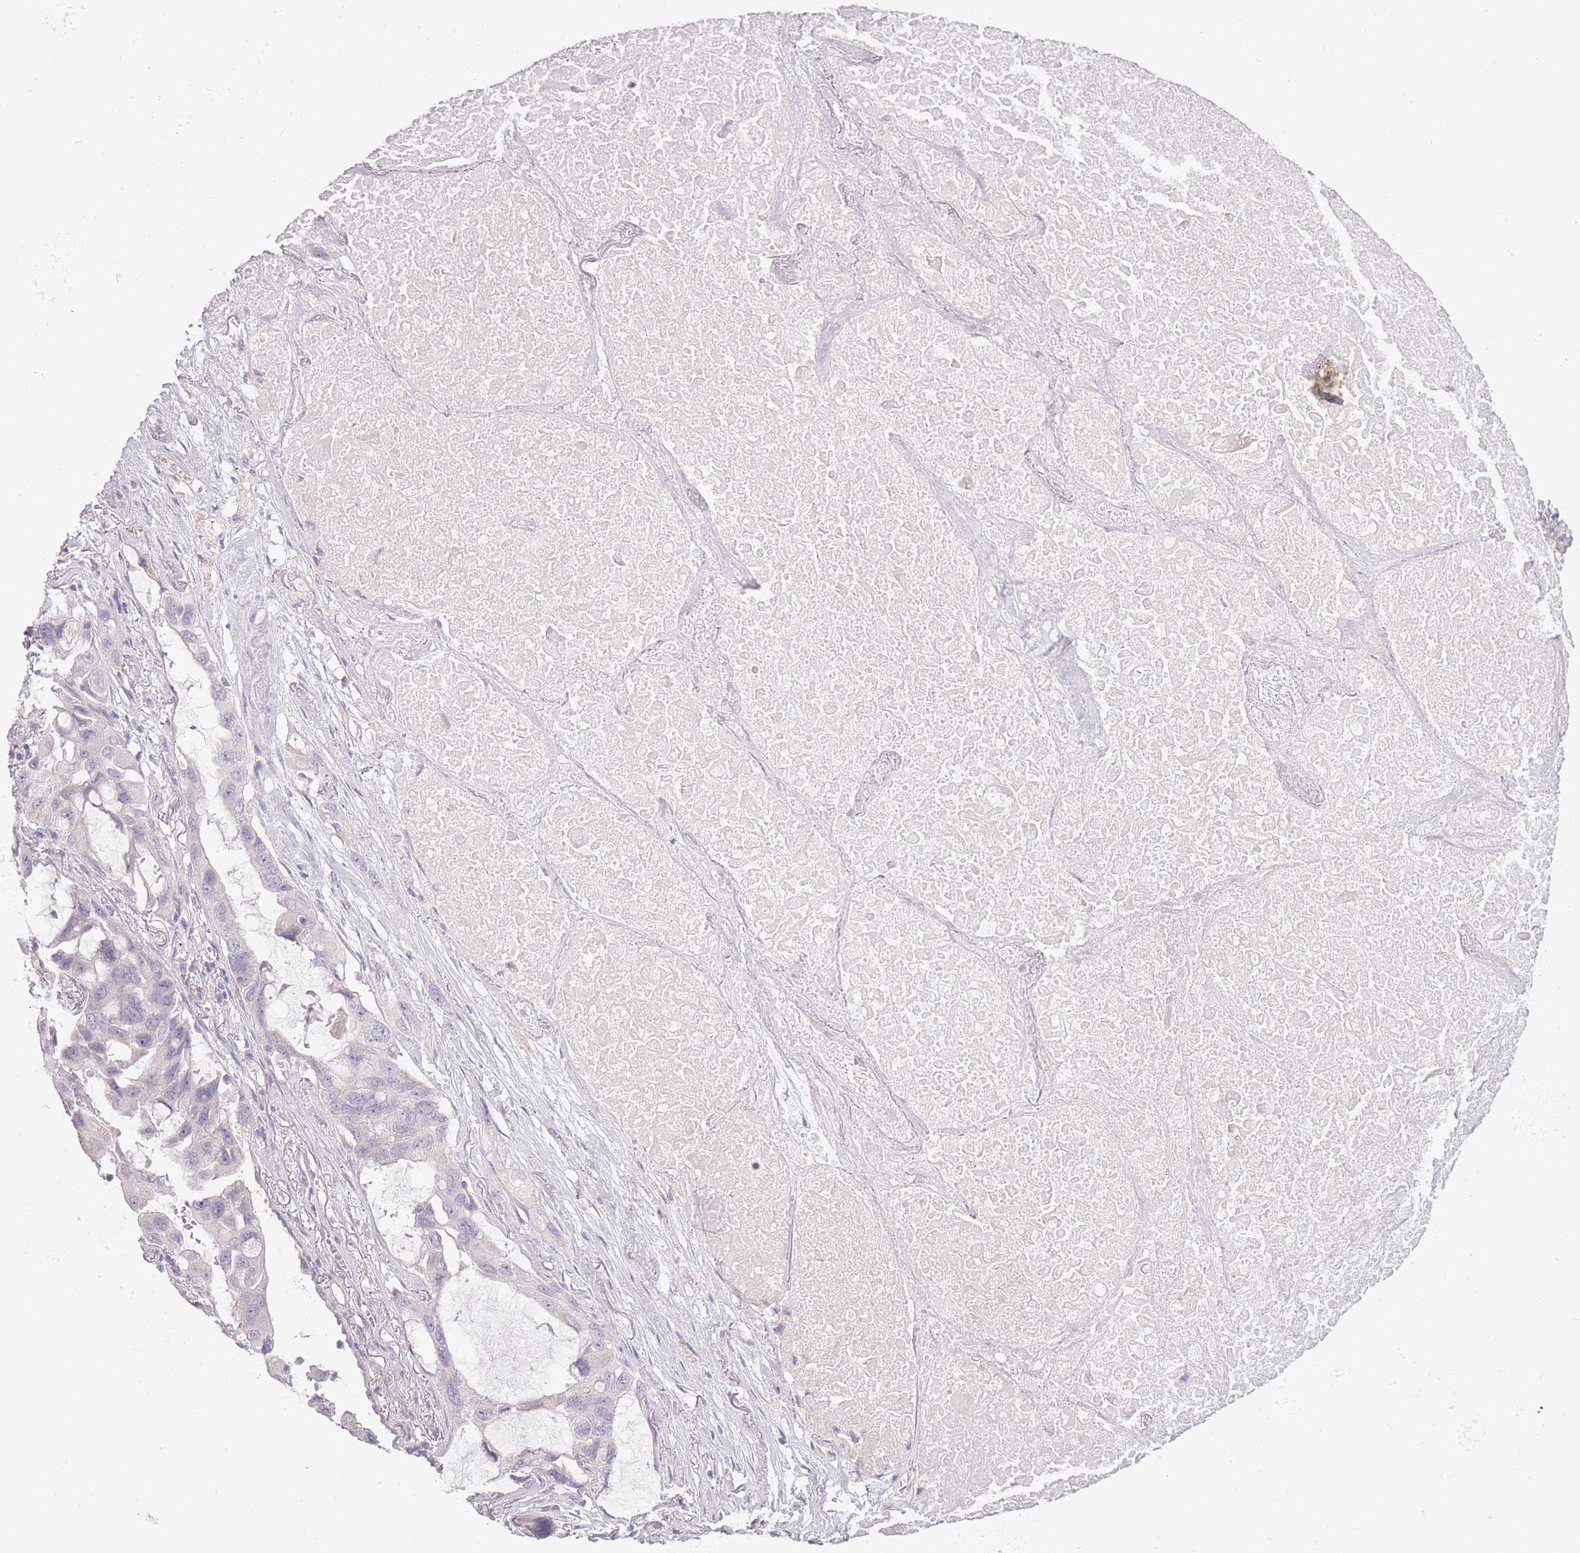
{"staining": {"intensity": "negative", "quantity": "none", "location": "none"}, "tissue": "lung cancer", "cell_type": "Tumor cells", "image_type": "cancer", "snomed": [{"axis": "morphology", "description": "Squamous cell carcinoma, NOS"}, {"axis": "topography", "description": "Lung"}], "caption": "Immunohistochemistry histopathology image of neoplastic tissue: human lung squamous cell carcinoma stained with DAB exhibits no significant protein expression in tumor cells. The staining is performed using DAB brown chromogen with nuclei counter-stained in using hematoxylin.", "gene": "RASL10B", "patient": {"sex": "female", "age": 73}}